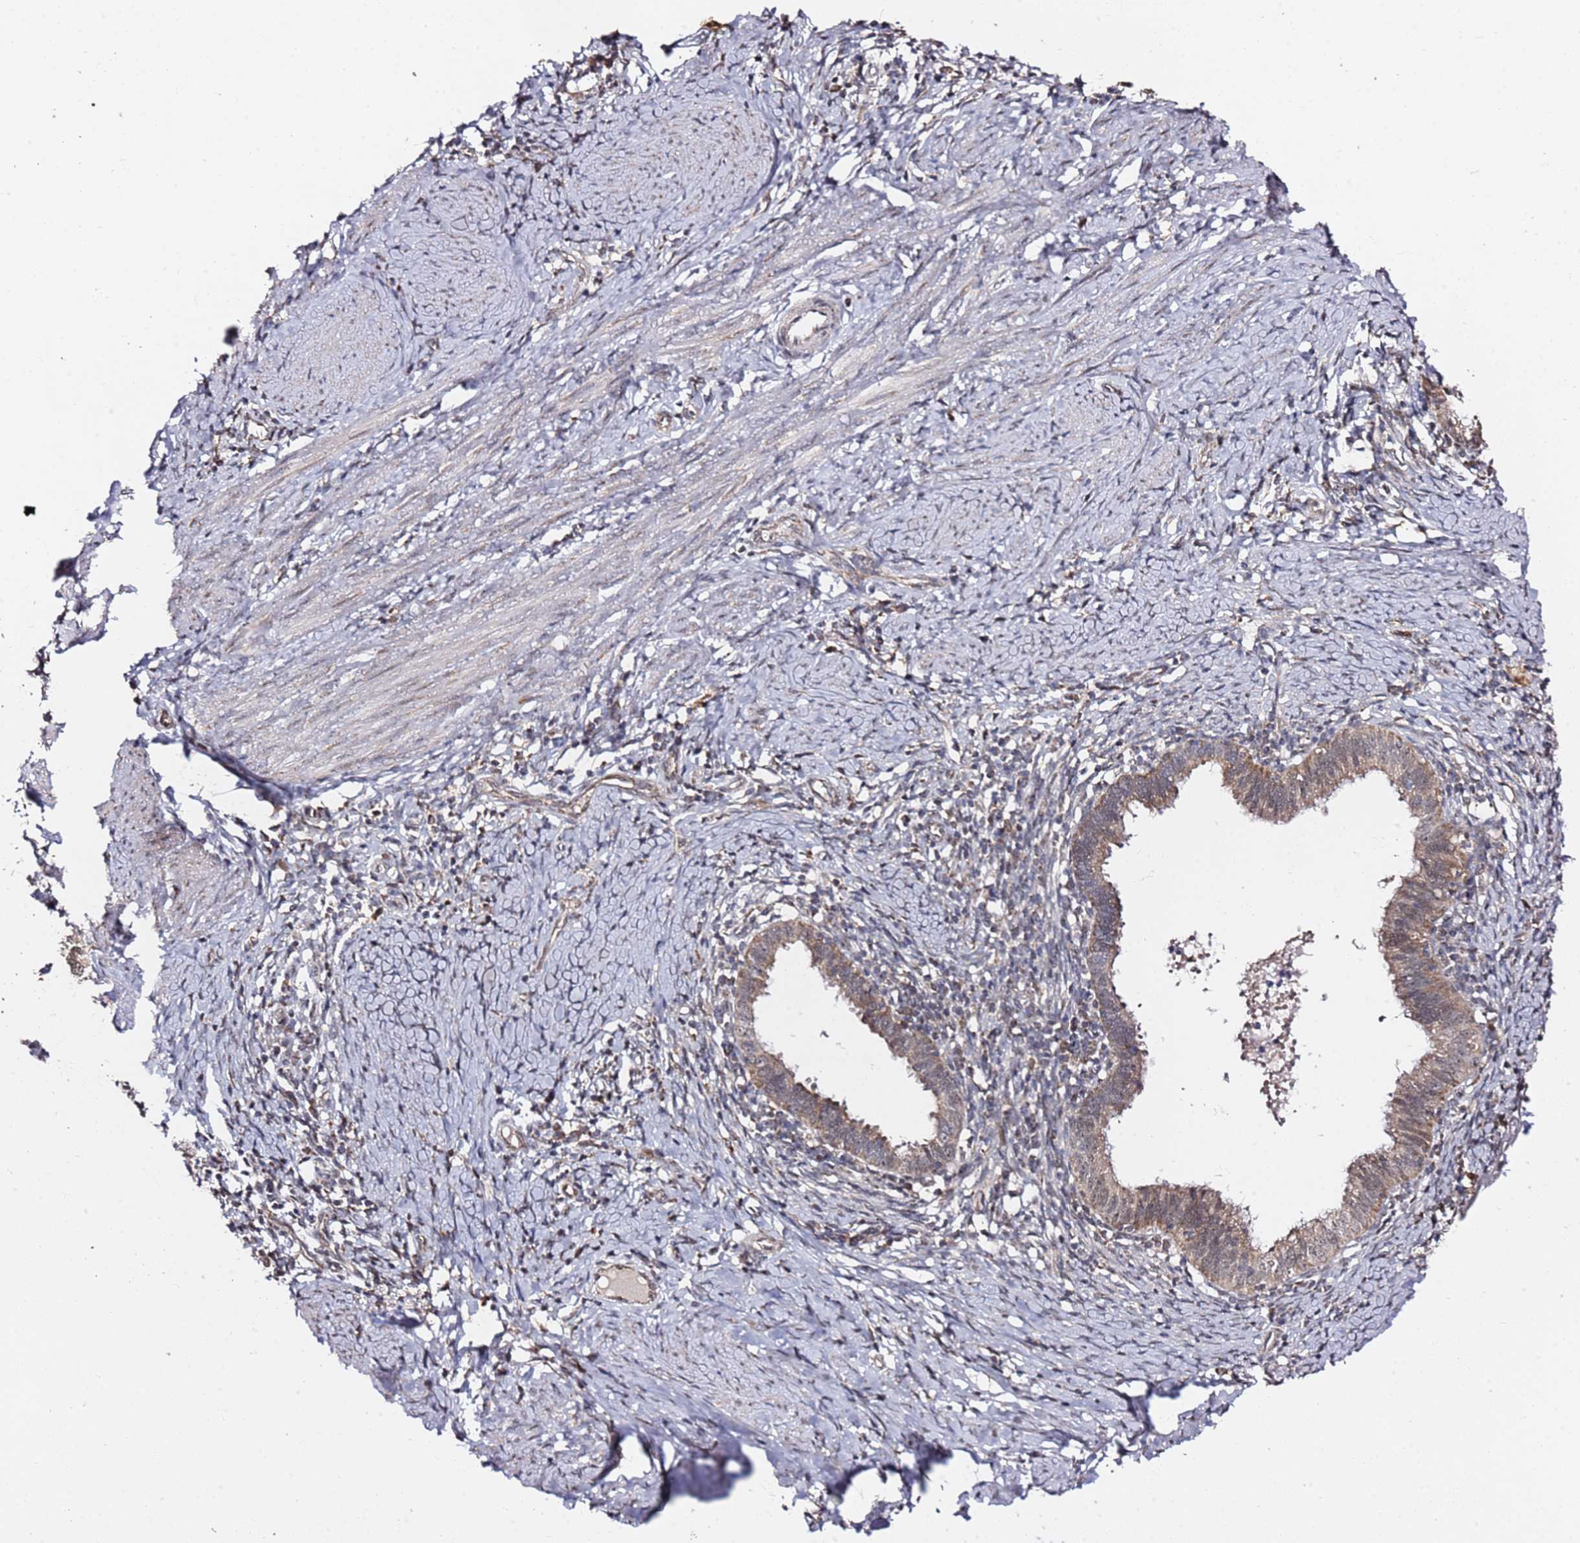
{"staining": {"intensity": "weak", "quantity": ">75%", "location": "cytoplasmic/membranous,nuclear"}, "tissue": "cervical cancer", "cell_type": "Tumor cells", "image_type": "cancer", "snomed": [{"axis": "morphology", "description": "Adenocarcinoma, NOS"}, {"axis": "topography", "description": "Cervix"}], "caption": "This micrograph exhibits IHC staining of human cervical cancer (adenocarcinoma), with low weak cytoplasmic/membranous and nuclear staining in approximately >75% of tumor cells.", "gene": "TP53AIP1", "patient": {"sex": "female", "age": 36}}